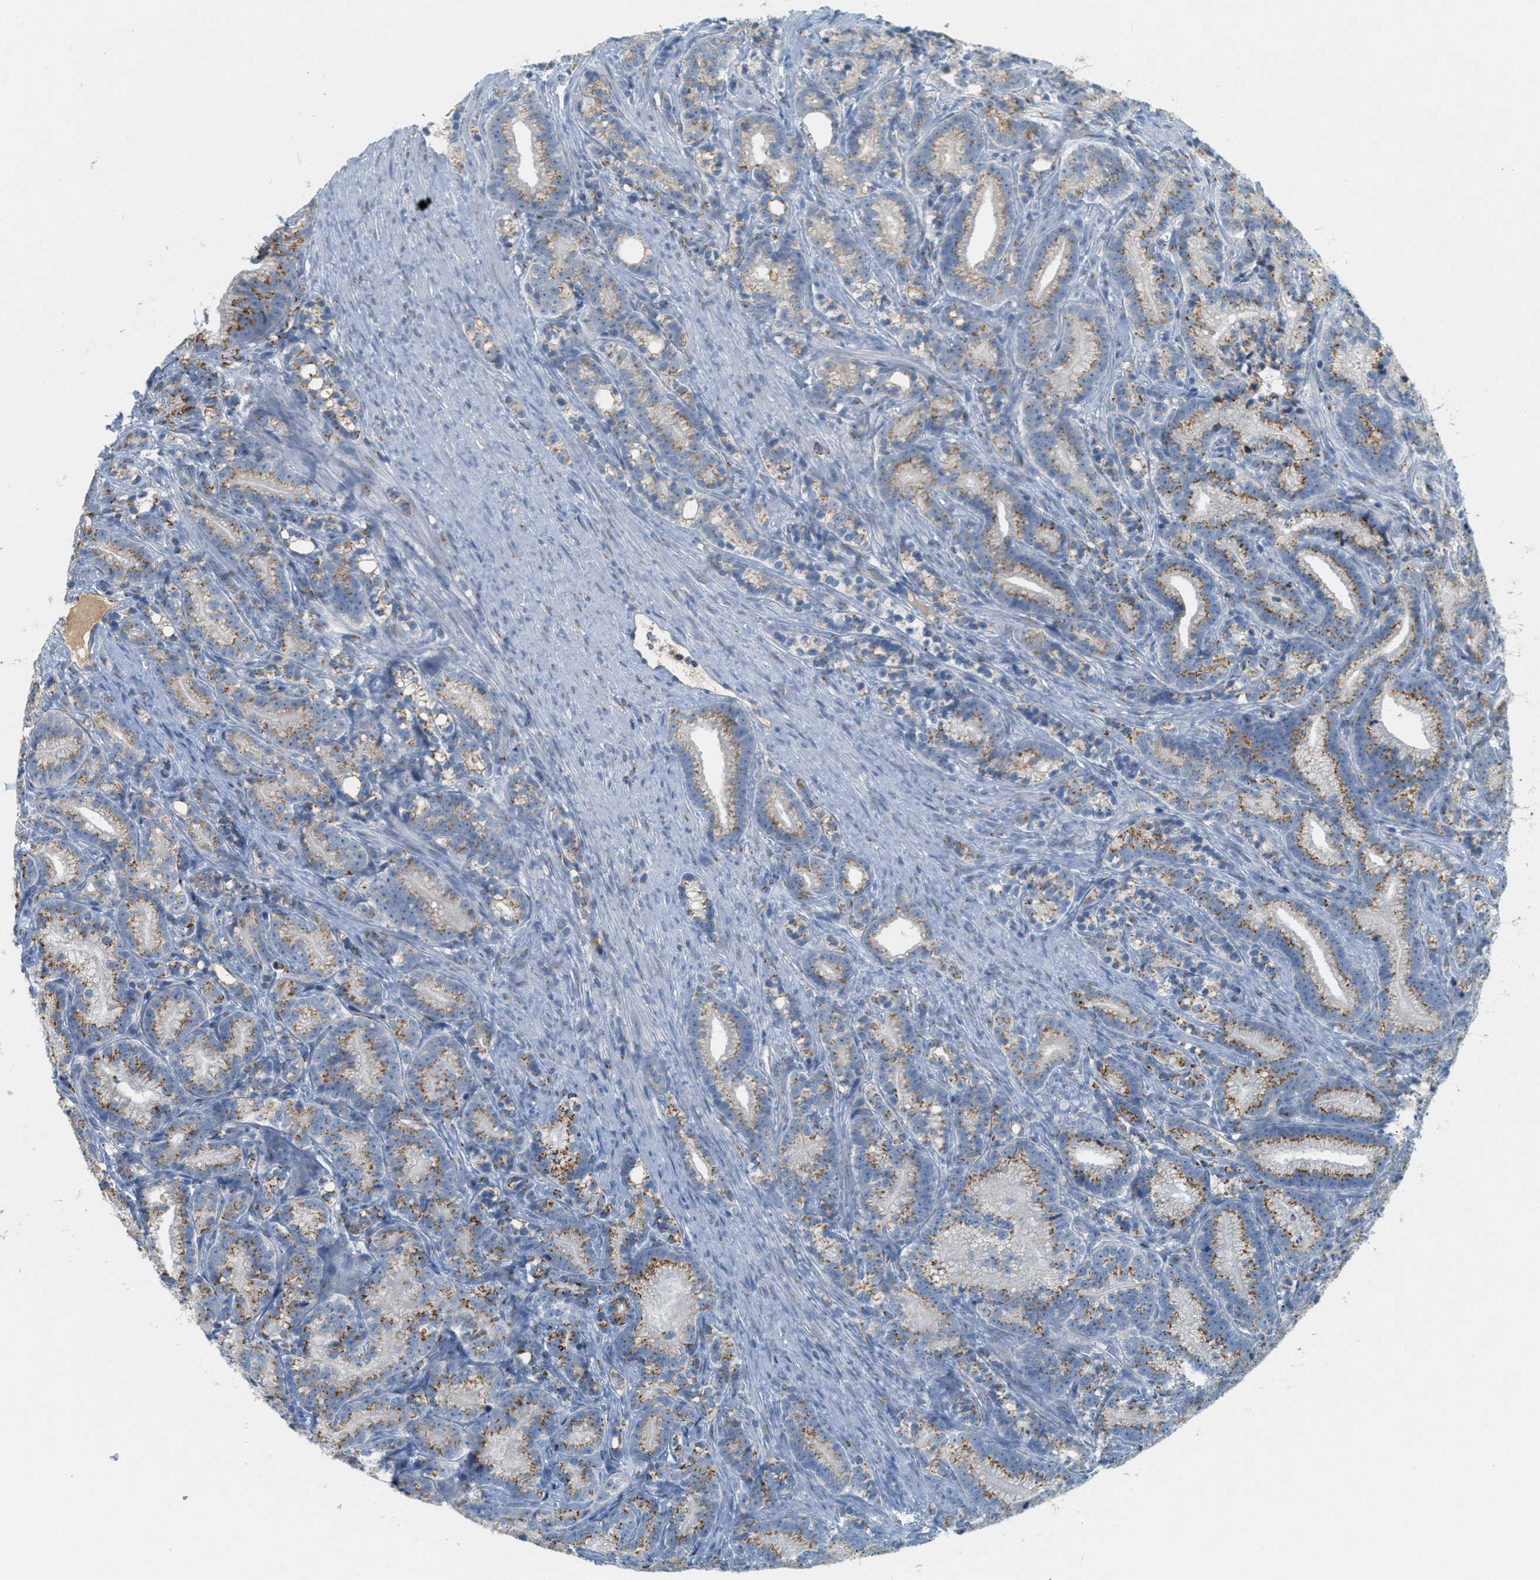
{"staining": {"intensity": "moderate", "quantity": ">75%", "location": "cytoplasmic/membranous"}, "tissue": "prostate cancer", "cell_type": "Tumor cells", "image_type": "cancer", "snomed": [{"axis": "morphology", "description": "Adenocarcinoma, Low grade"}, {"axis": "topography", "description": "Prostate"}], "caption": "This is a micrograph of immunohistochemistry (IHC) staining of prostate cancer, which shows moderate staining in the cytoplasmic/membranous of tumor cells.", "gene": "ENTPD4", "patient": {"sex": "male", "age": 89}}